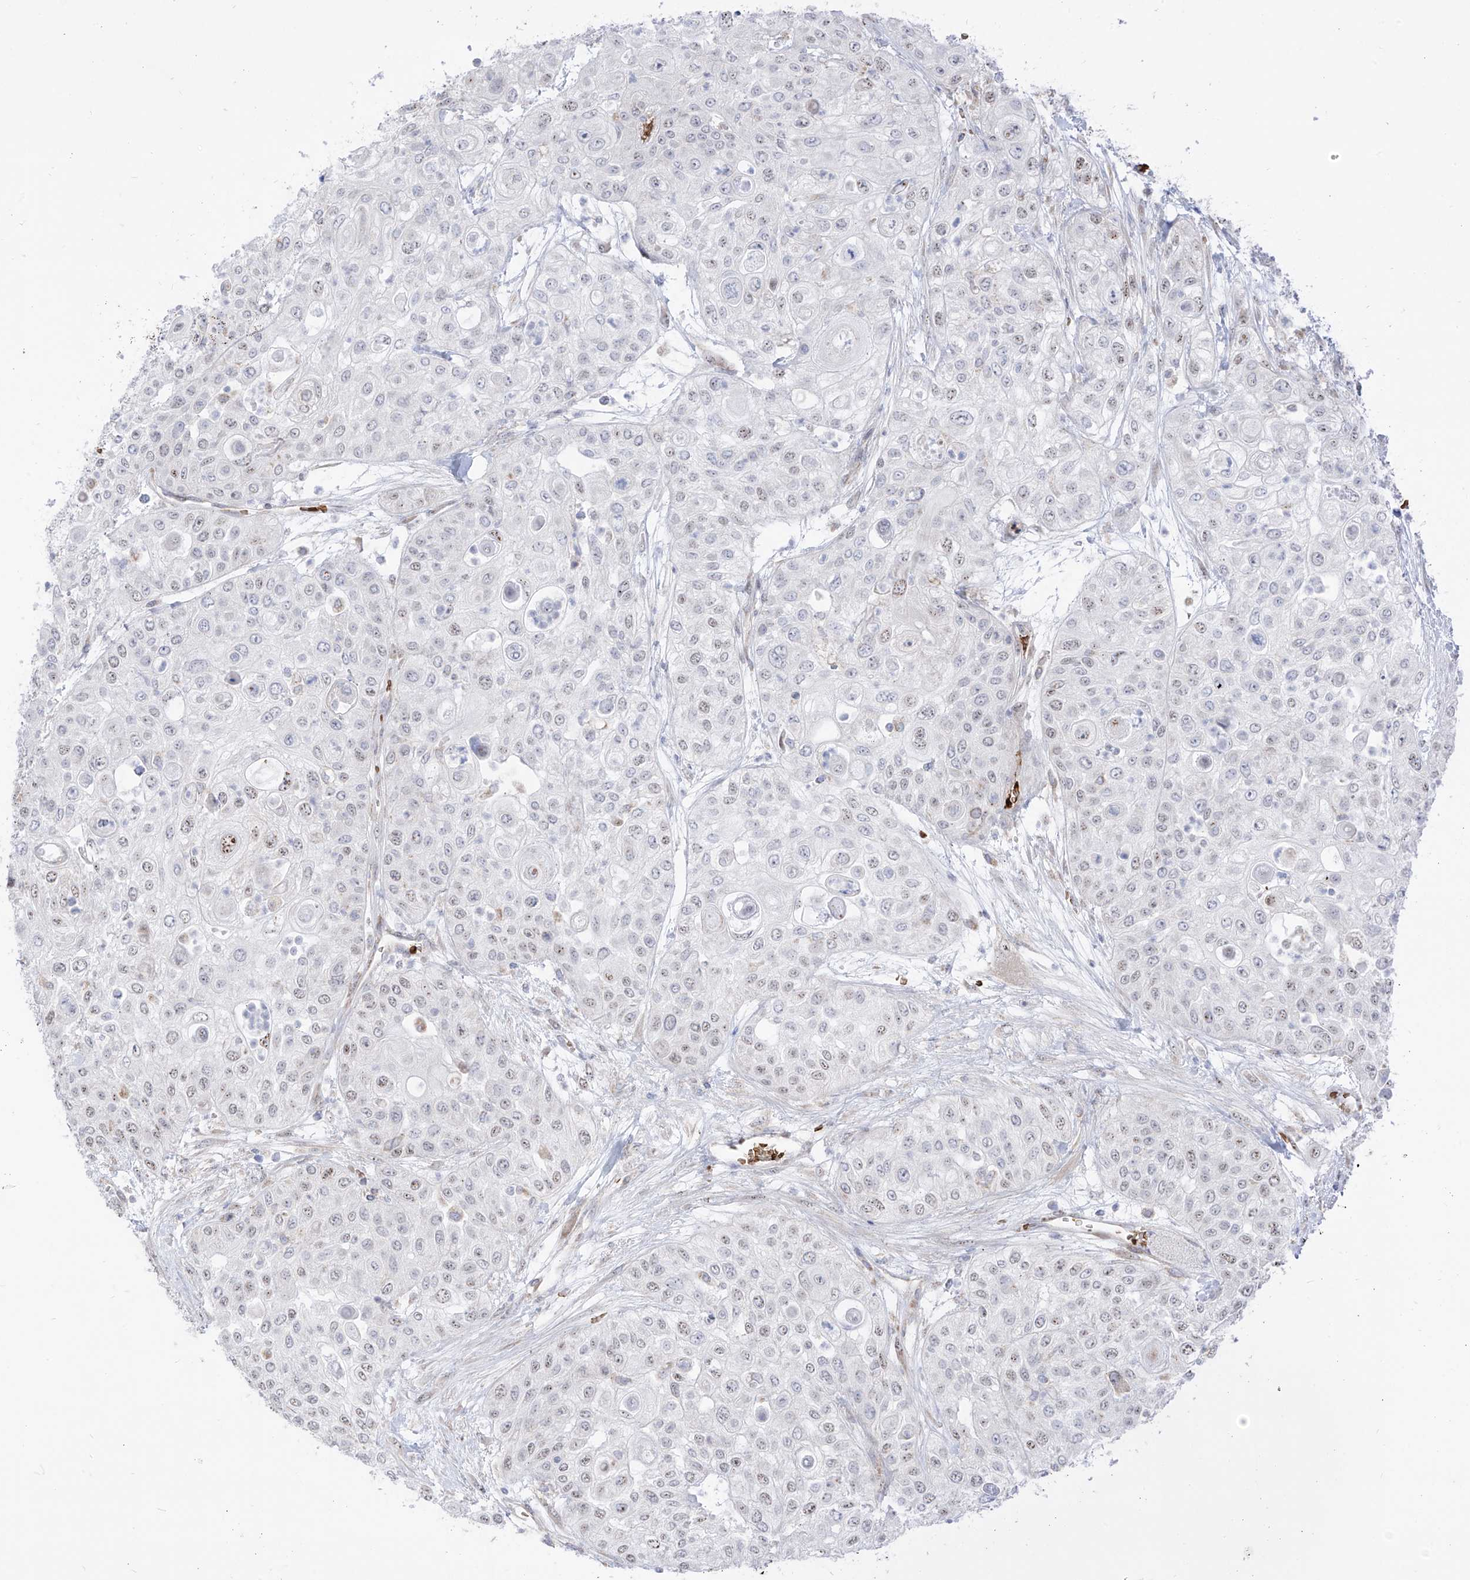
{"staining": {"intensity": "negative", "quantity": "none", "location": "none"}, "tissue": "urothelial cancer", "cell_type": "Tumor cells", "image_type": "cancer", "snomed": [{"axis": "morphology", "description": "Urothelial carcinoma, High grade"}, {"axis": "topography", "description": "Urinary bladder"}], "caption": "High power microscopy photomicrograph of an immunohistochemistry (IHC) histopathology image of urothelial carcinoma (high-grade), revealing no significant staining in tumor cells.", "gene": "ARHGEF40", "patient": {"sex": "female", "age": 79}}